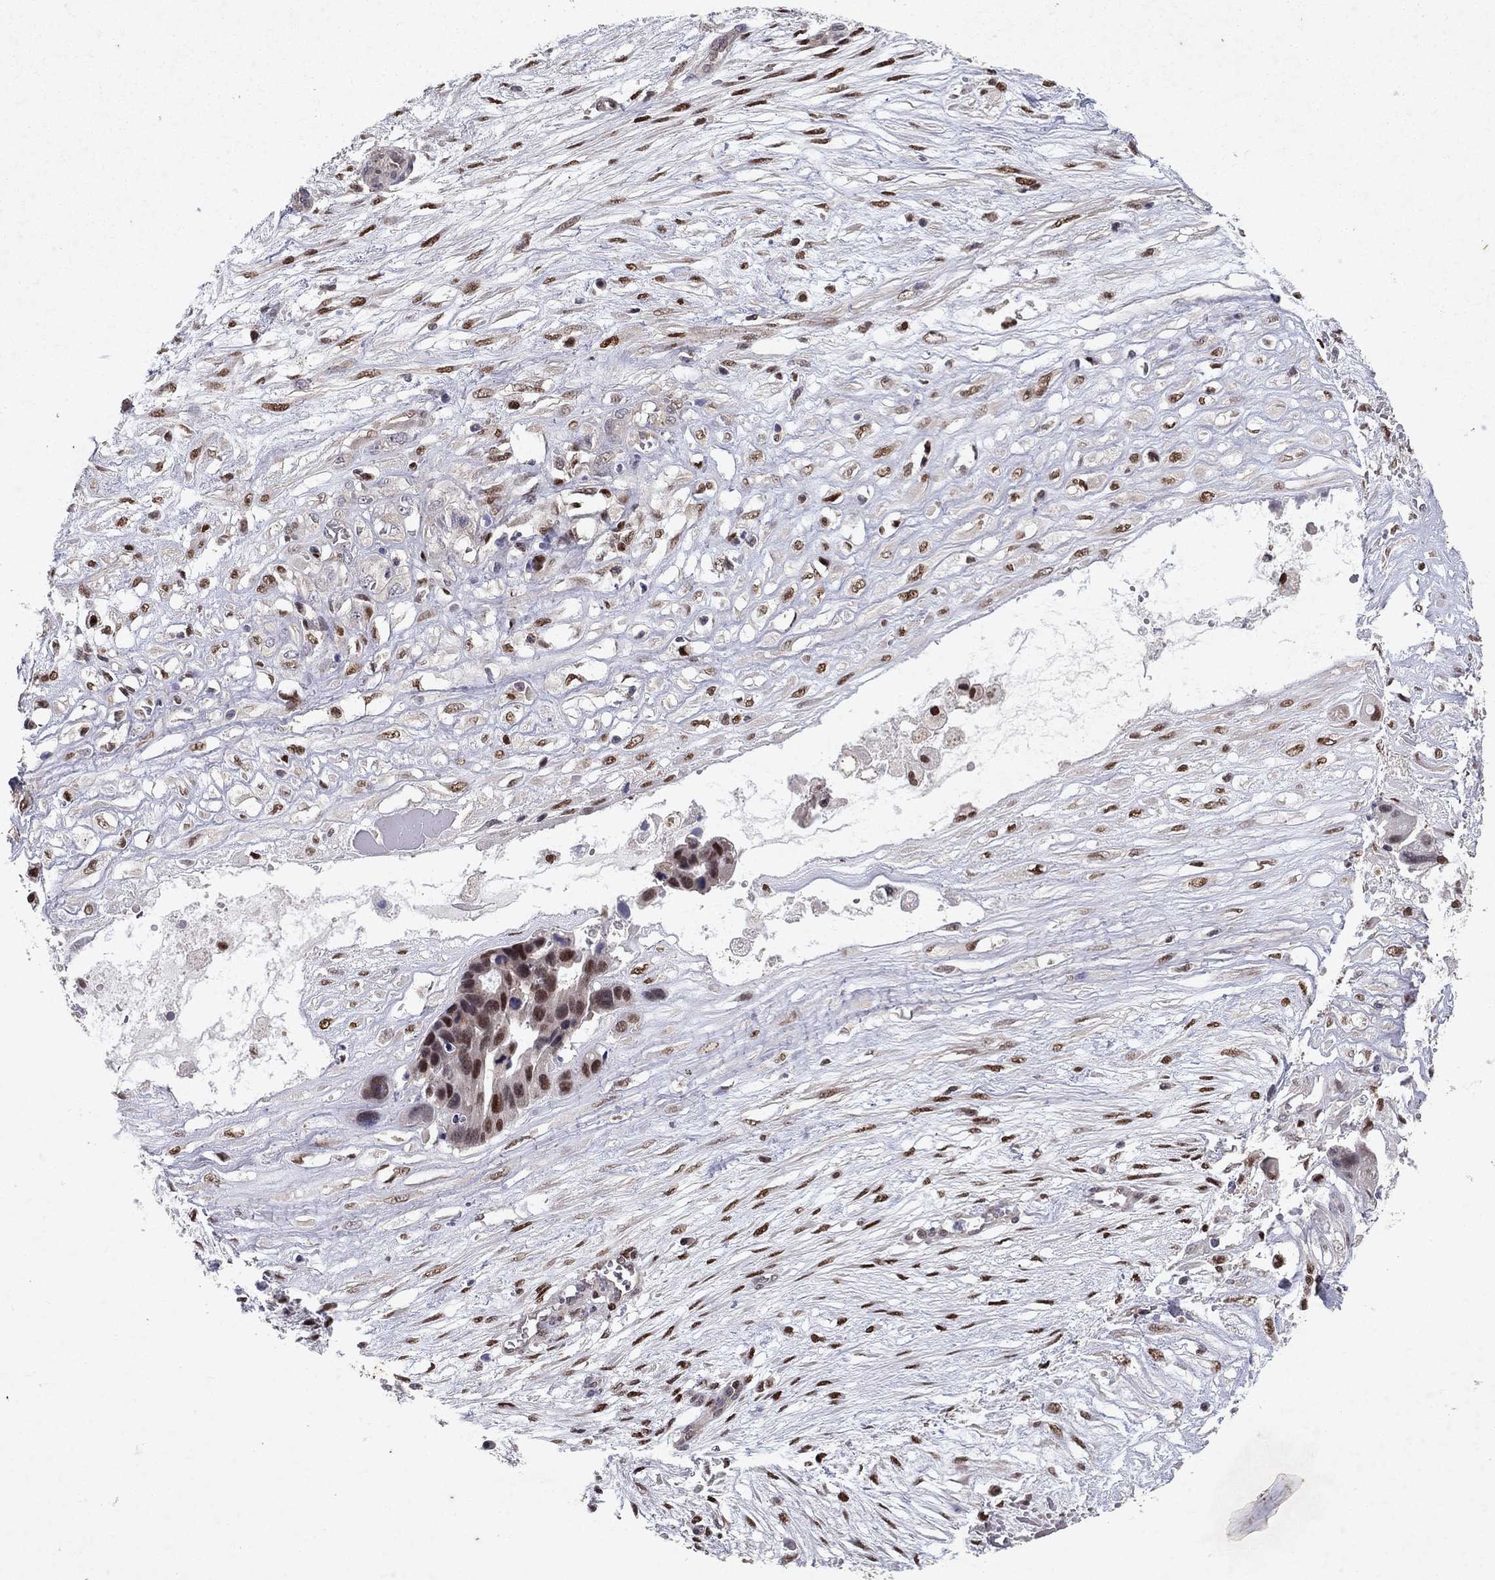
{"staining": {"intensity": "moderate", "quantity": "25%-75%", "location": "nuclear"}, "tissue": "ovarian cancer", "cell_type": "Tumor cells", "image_type": "cancer", "snomed": [{"axis": "morphology", "description": "Cystadenocarcinoma, serous, NOS"}, {"axis": "topography", "description": "Ovary"}], "caption": "IHC of ovarian cancer displays medium levels of moderate nuclear positivity in approximately 25%-75% of tumor cells.", "gene": "CRTC1", "patient": {"sex": "female", "age": 56}}